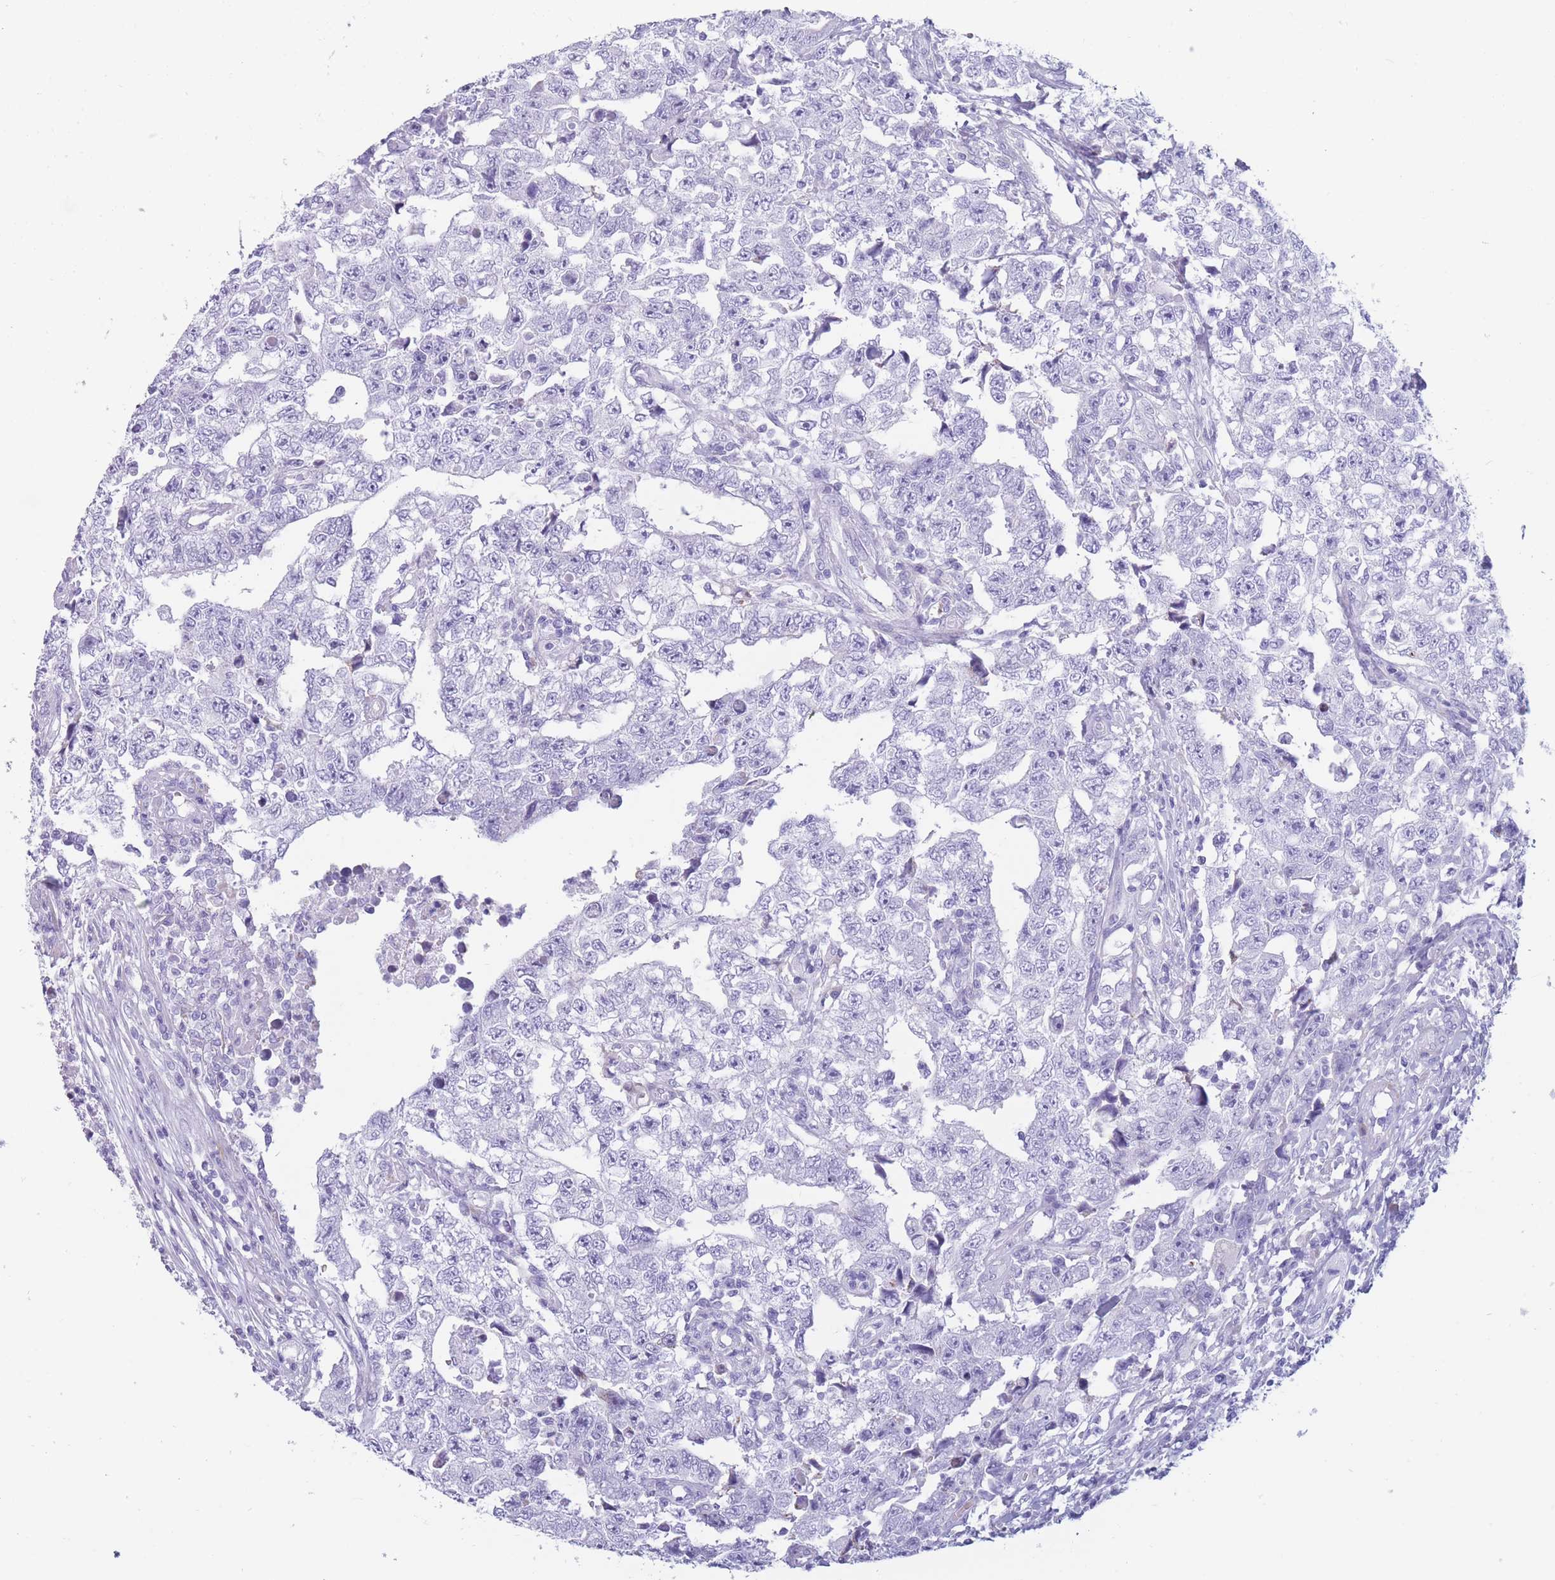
{"staining": {"intensity": "negative", "quantity": "none", "location": "none"}, "tissue": "testis cancer", "cell_type": "Tumor cells", "image_type": "cancer", "snomed": [{"axis": "morphology", "description": "Carcinoma, Embryonal, NOS"}, {"axis": "topography", "description": "Testis"}], "caption": "The micrograph exhibits no staining of tumor cells in embryonal carcinoma (testis).", "gene": "COL27A1", "patient": {"sex": "male", "age": 25}}